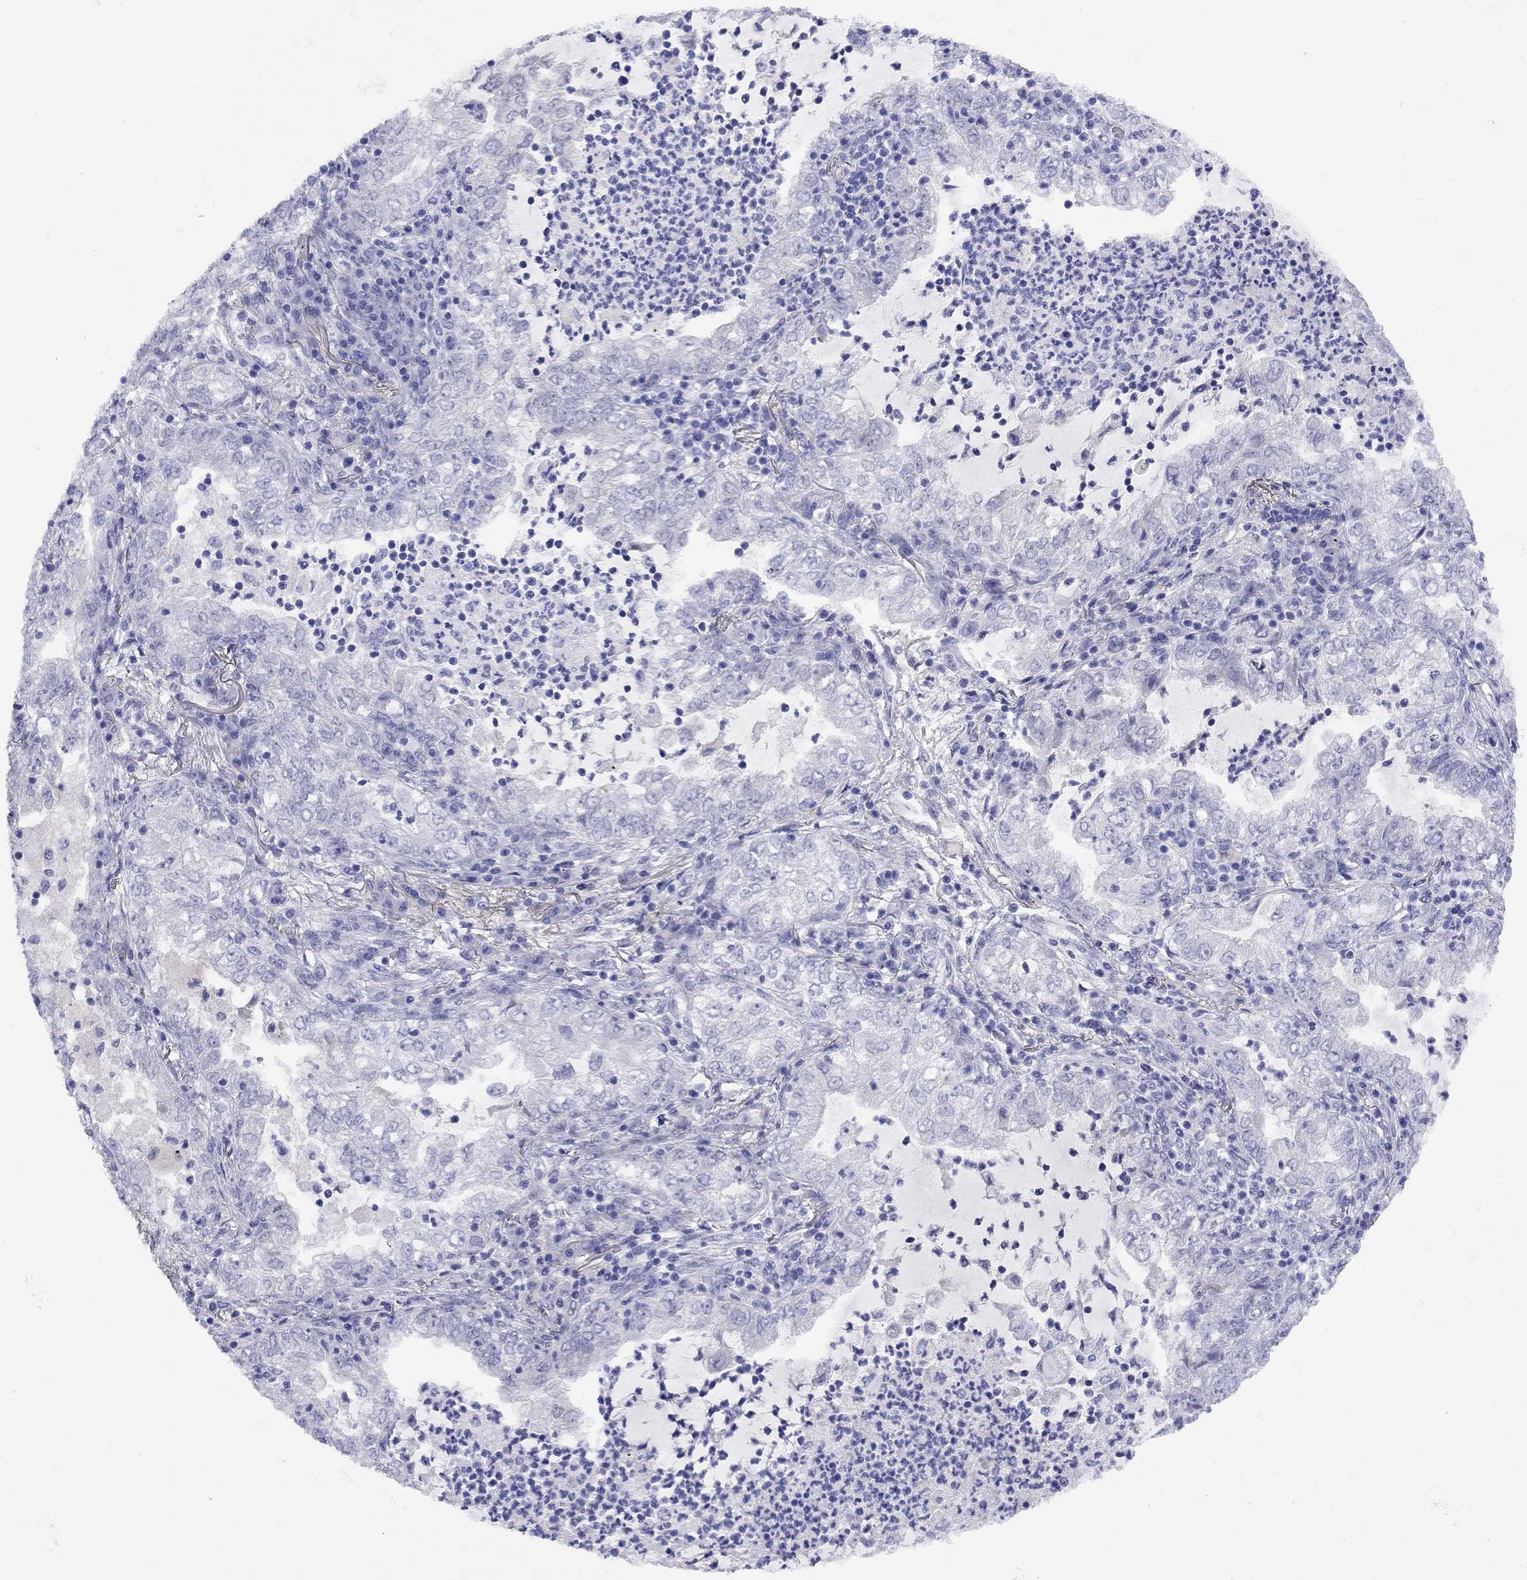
{"staining": {"intensity": "negative", "quantity": "none", "location": "none"}, "tissue": "lung cancer", "cell_type": "Tumor cells", "image_type": "cancer", "snomed": [{"axis": "morphology", "description": "Adenocarcinoma, NOS"}, {"axis": "topography", "description": "Lung"}], "caption": "Immunohistochemistry (IHC) photomicrograph of neoplastic tissue: lung adenocarcinoma stained with DAB reveals no significant protein positivity in tumor cells.", "gene": "CMYA5", "patient": {"sex": "female", "age": 73}}